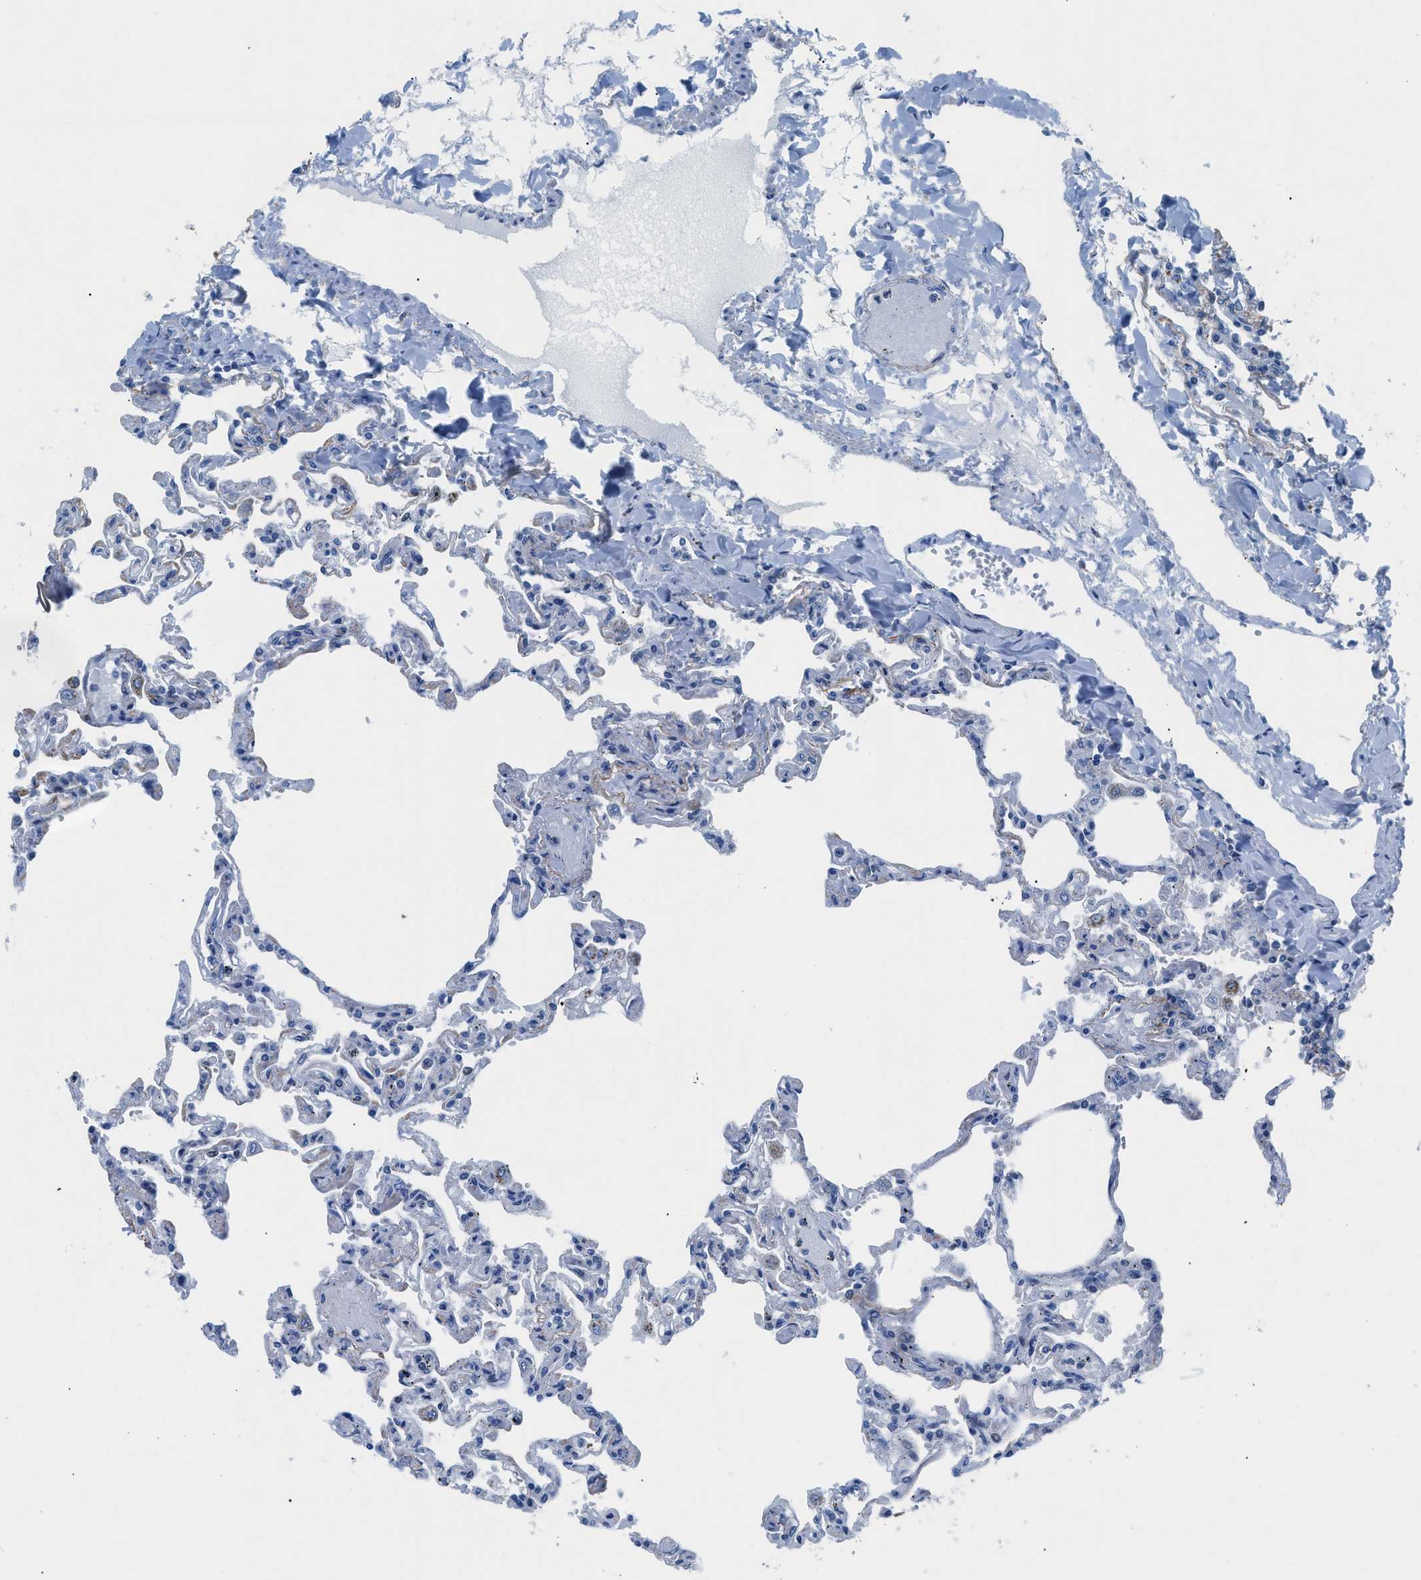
{"staining": {"intensity": "negative", "quantity": "none", "location": "none"}, "tissue": "lung", "cell_type": "Alveolar cells", "image_type": "normal", "snomed": [{"axis": "morphology", "description": "Normal tissue, NOS"}, {"axis": "topography", "description": "Lung"}], "caption": "This is an IHC photomicrograph of normal lung. There is no staining in alveolar cells.", "gene": "UAP1", "patient": {"sex": "male", "age": 21}}